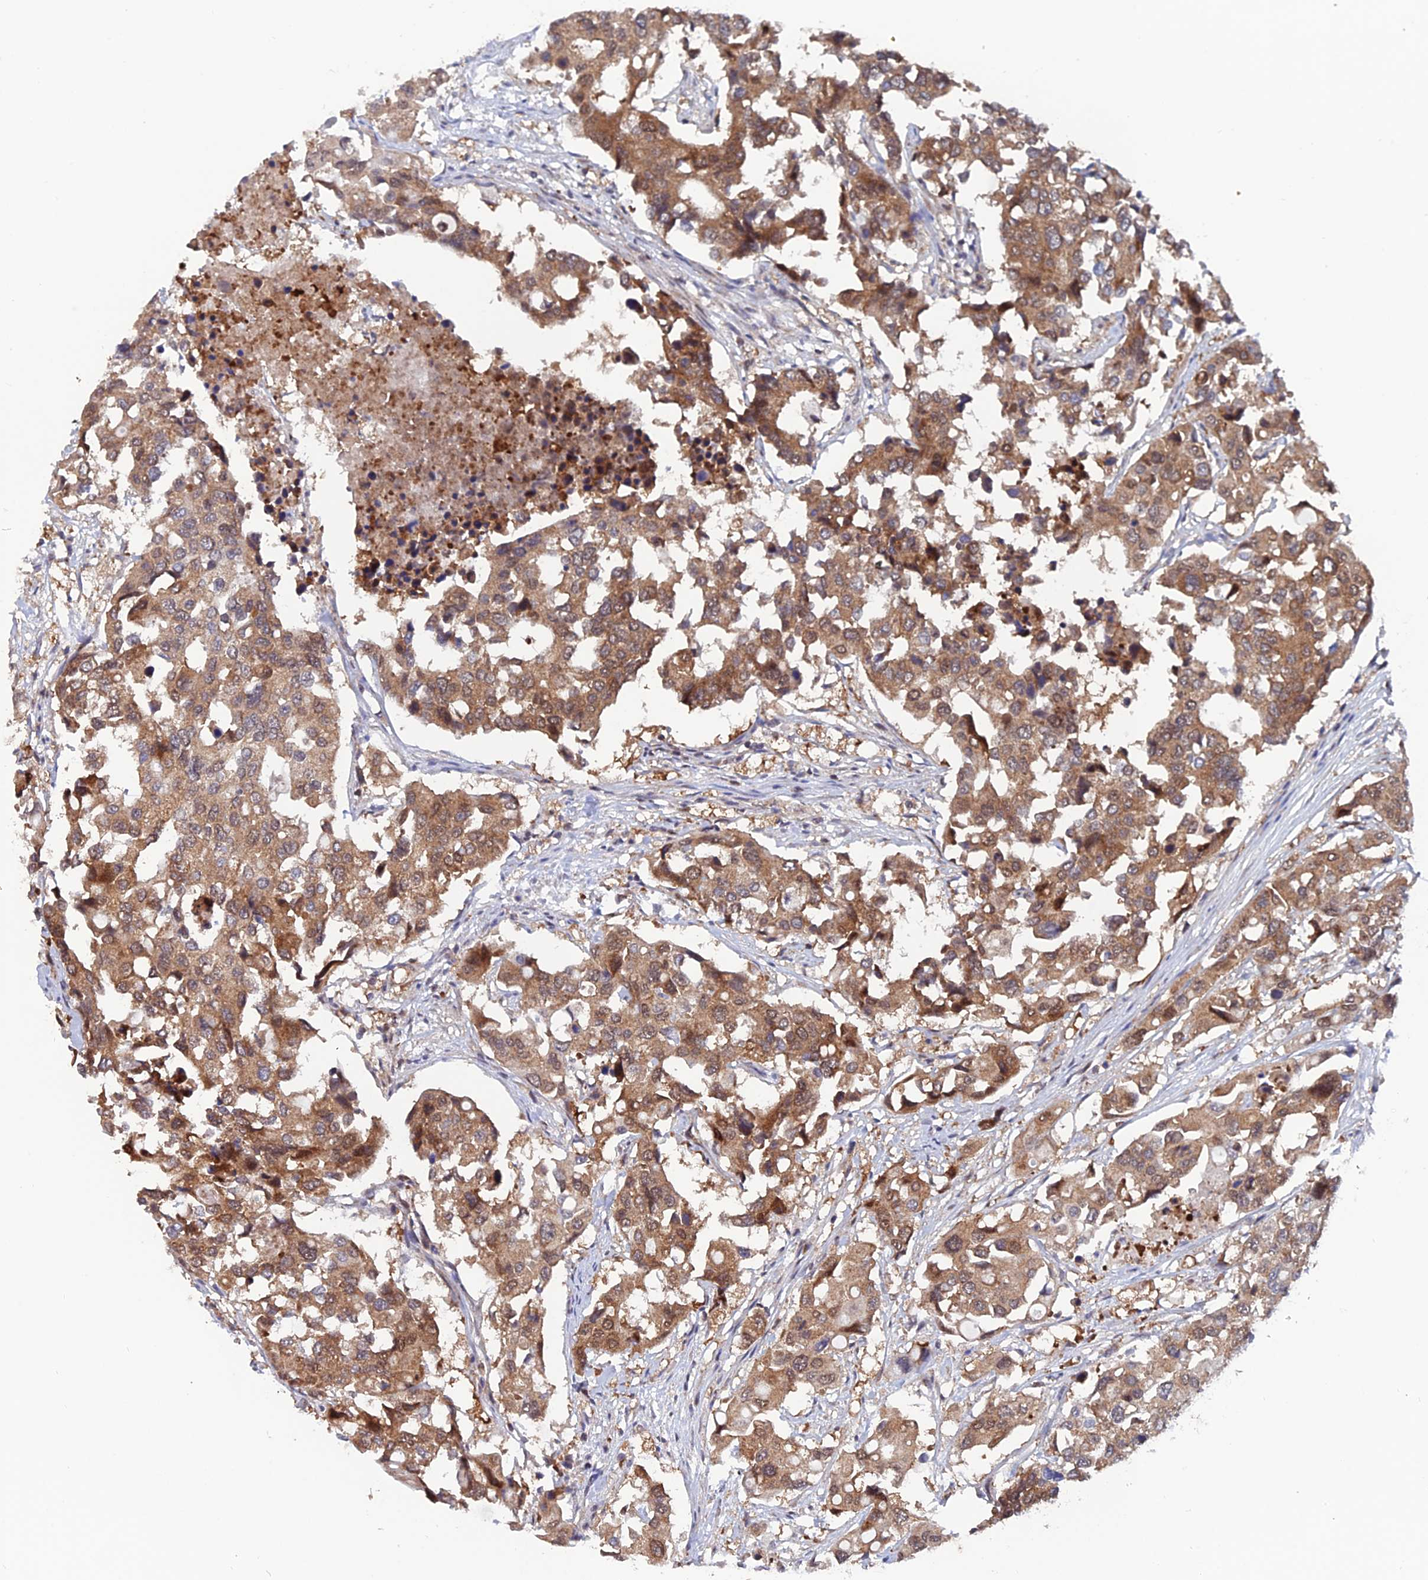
{"staining": {"intensity": "moderate", "quantity": ">75%", "location": "cytoplasmic/membranous,nuclear"}, "tissue": "colorectal cancer", "cell_type": "Tumor cells", "image_type": "cancer", "snomed": [{"axis": "morphology", "description": "Adenocarcinoma, NOS"}, {"axis": "topography", "description": "Colon"}], "caption": "Immunohistochemistry (IHC) photomicrograph of neoplastic tissue: colorectal cancer stained using immunohistochemistry reveals medium levels of moderate protein expression localized specifically in the cytoplasmic/membranous and nuclear of tumor cells, appearing as a cytoplasmic/membranous and nuclear brown color.", "gene": "IGBP1", "patient": {"sex": "male", "age": 77}}